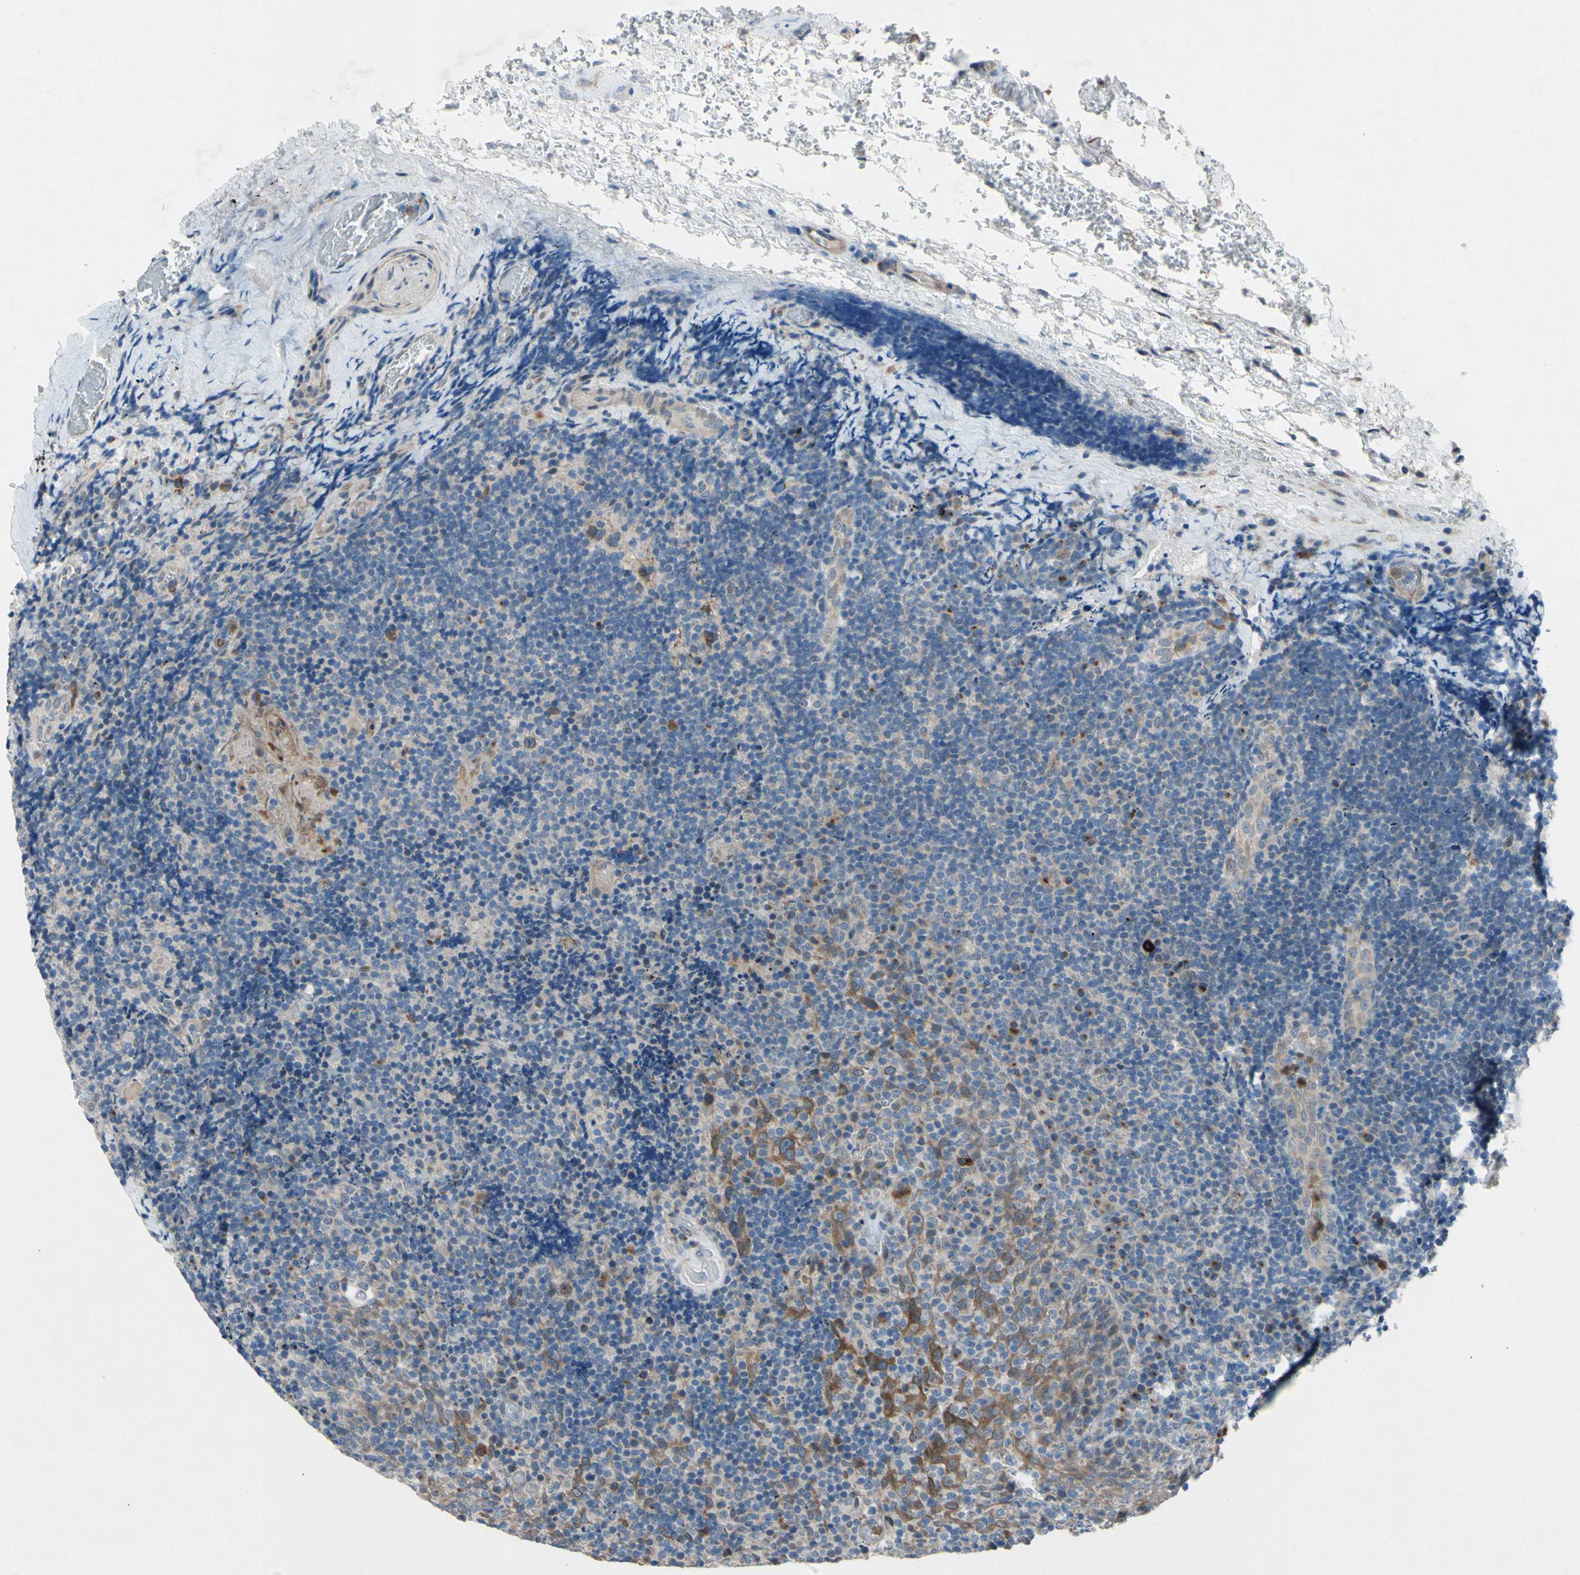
{"staining": {"intensity": "weak", "quantity": ">75%", "location": "cytoplasmic/membranous"}, "tissue": "lymphoma", "cell_type": "Tumor cells", "image_type": "cancer", "snomed": [{"axis": "morphology", "description": "Malignant lymphoma, non-Hodgkin's type, High grade"}, {"axis": "topography", "description": "Tonsil"}], "caption": "Lymphoma was stained to show a protein in brown. There is low levels of weak cytoplasmic/membranous staining in about >75% of tumor cells.", "gene": "GRAMD2B", "patient": {"sex": "female", "age": 36}}